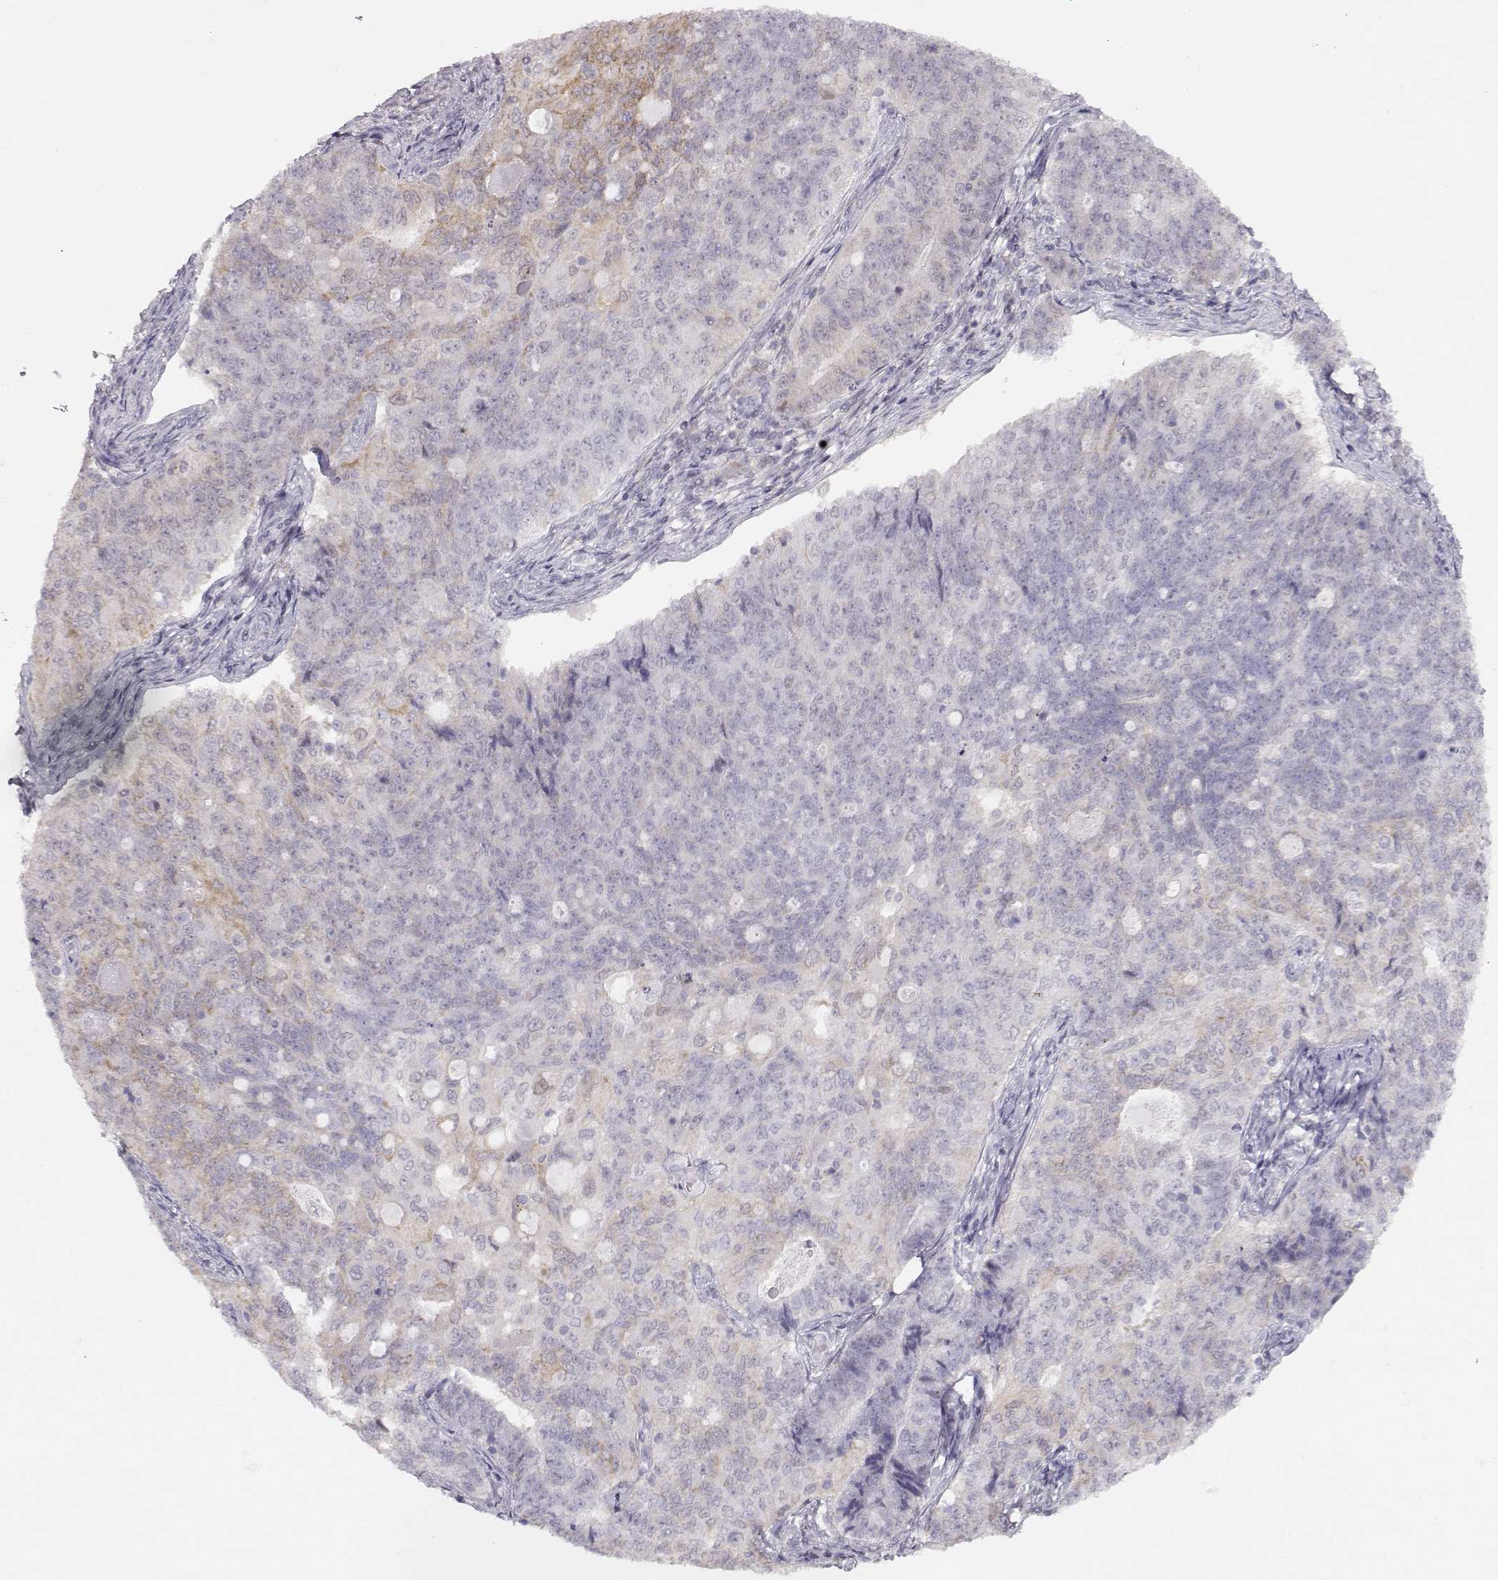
{"staining": {"intensity": "negative", "quantity": "none", "location": "none"}, "tissue": "endometrial cancer", "cell_type": "Tumor cells", "image_type": "cancer", "snomed": [{"axis": "morphology", "description": "Adenocarcinoma, NOS"}, {"axis": "topography", "description": "Endometrium"}], "caption": "IHC of human endometrial cancer (adenocarcinoma) demonstrates no expression in tumor cells.", "gene": "TEPP", "patient": {"sex": "female", "age": 43}}